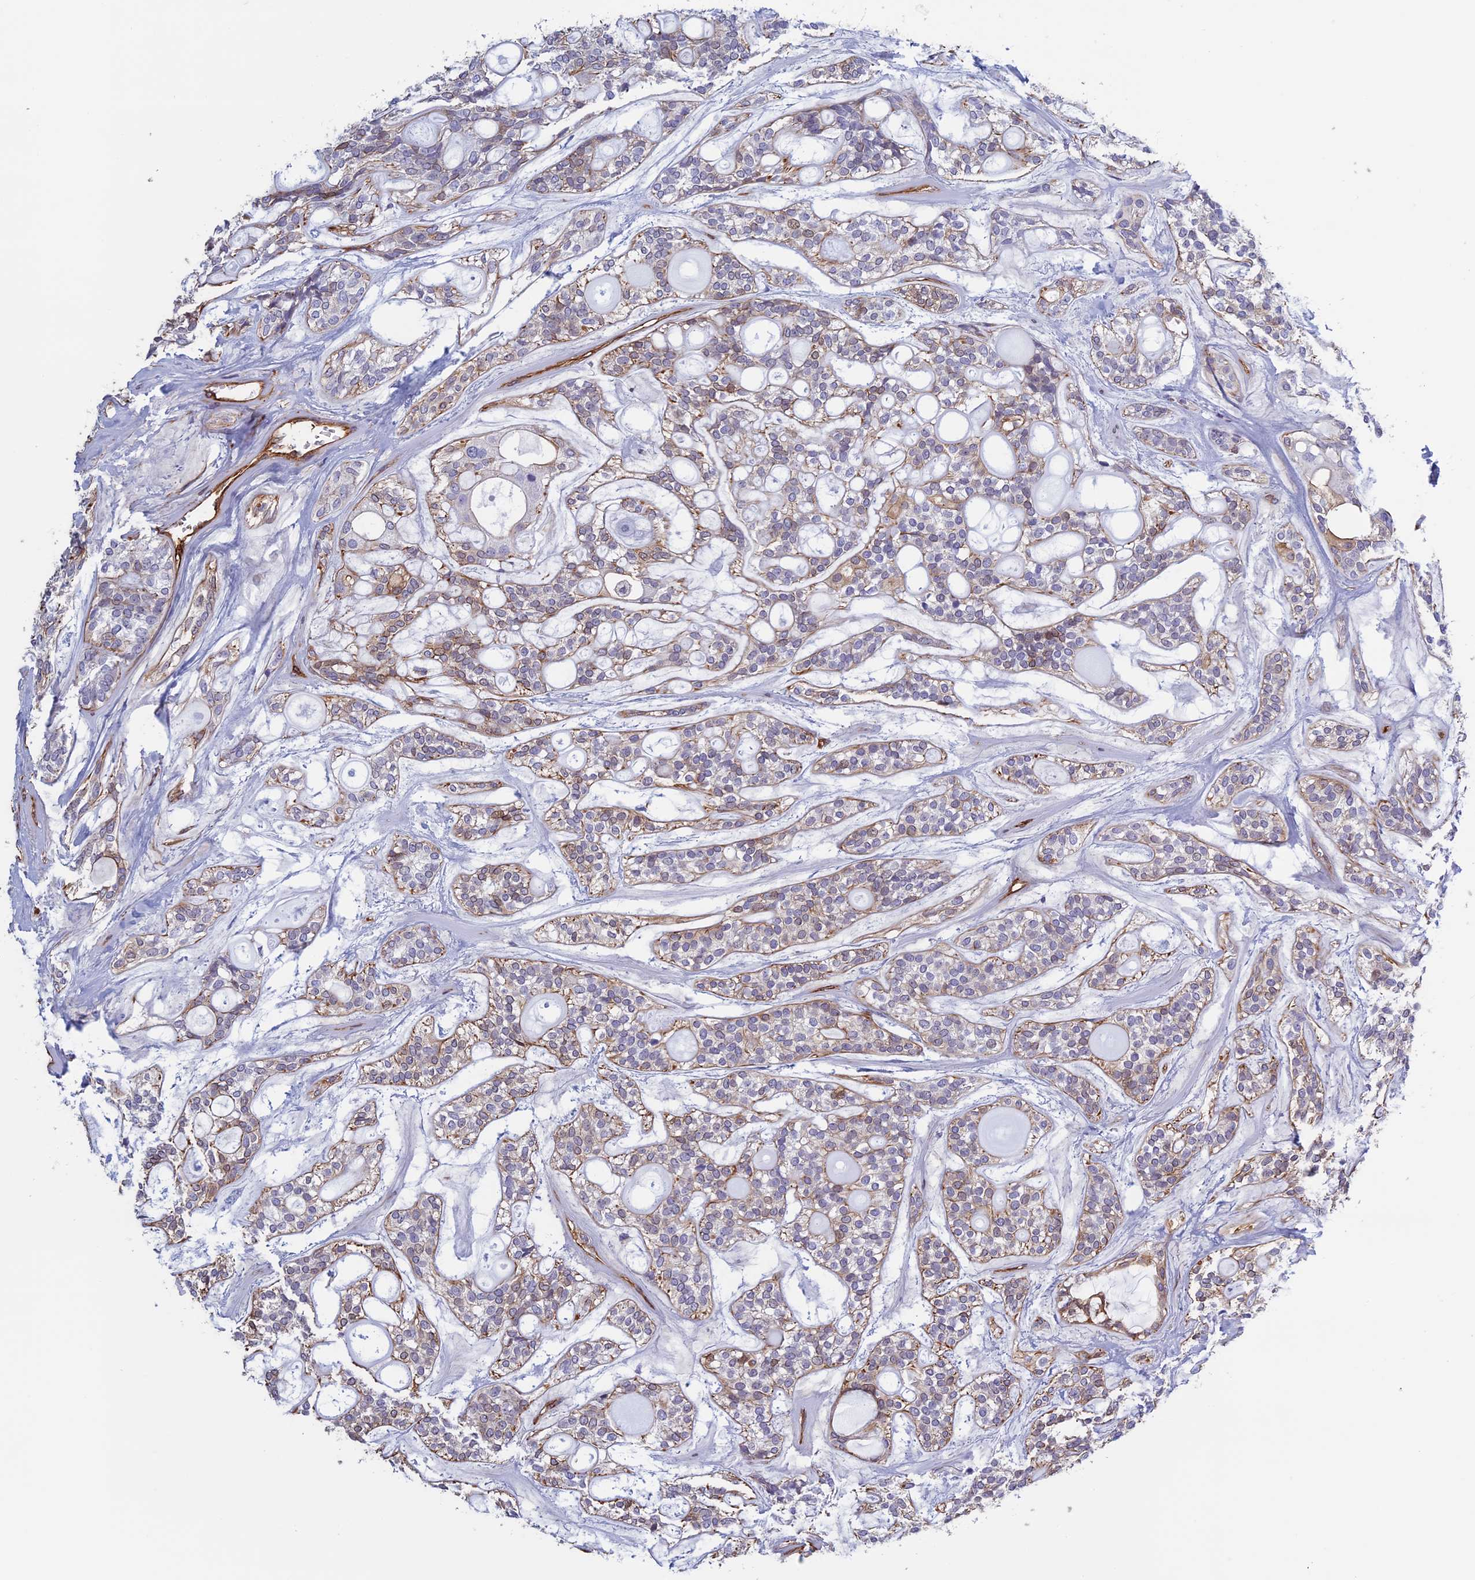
{"staining": {"intensity": "weak", "quantity": "25%-75%", "location": "cytoplasmic/membranous"}, "tissue": "head and neck cancer", "cell_type": "Tumor cells", "image_type": "cancer", "snomed": [{"axis": "morphology", "description": "Adenocarcinoma, NOS"}, {"axis": "topography", "description": "Head-Neck"}], "caption": "Protein expression analysis of head and neck cancer reveals weak cytoplasmic/membranous staining in approximately 25%-75% of tumor cells.", "gene": "ANGPTL2", "patient": {"sex": "male", "age": 66}}